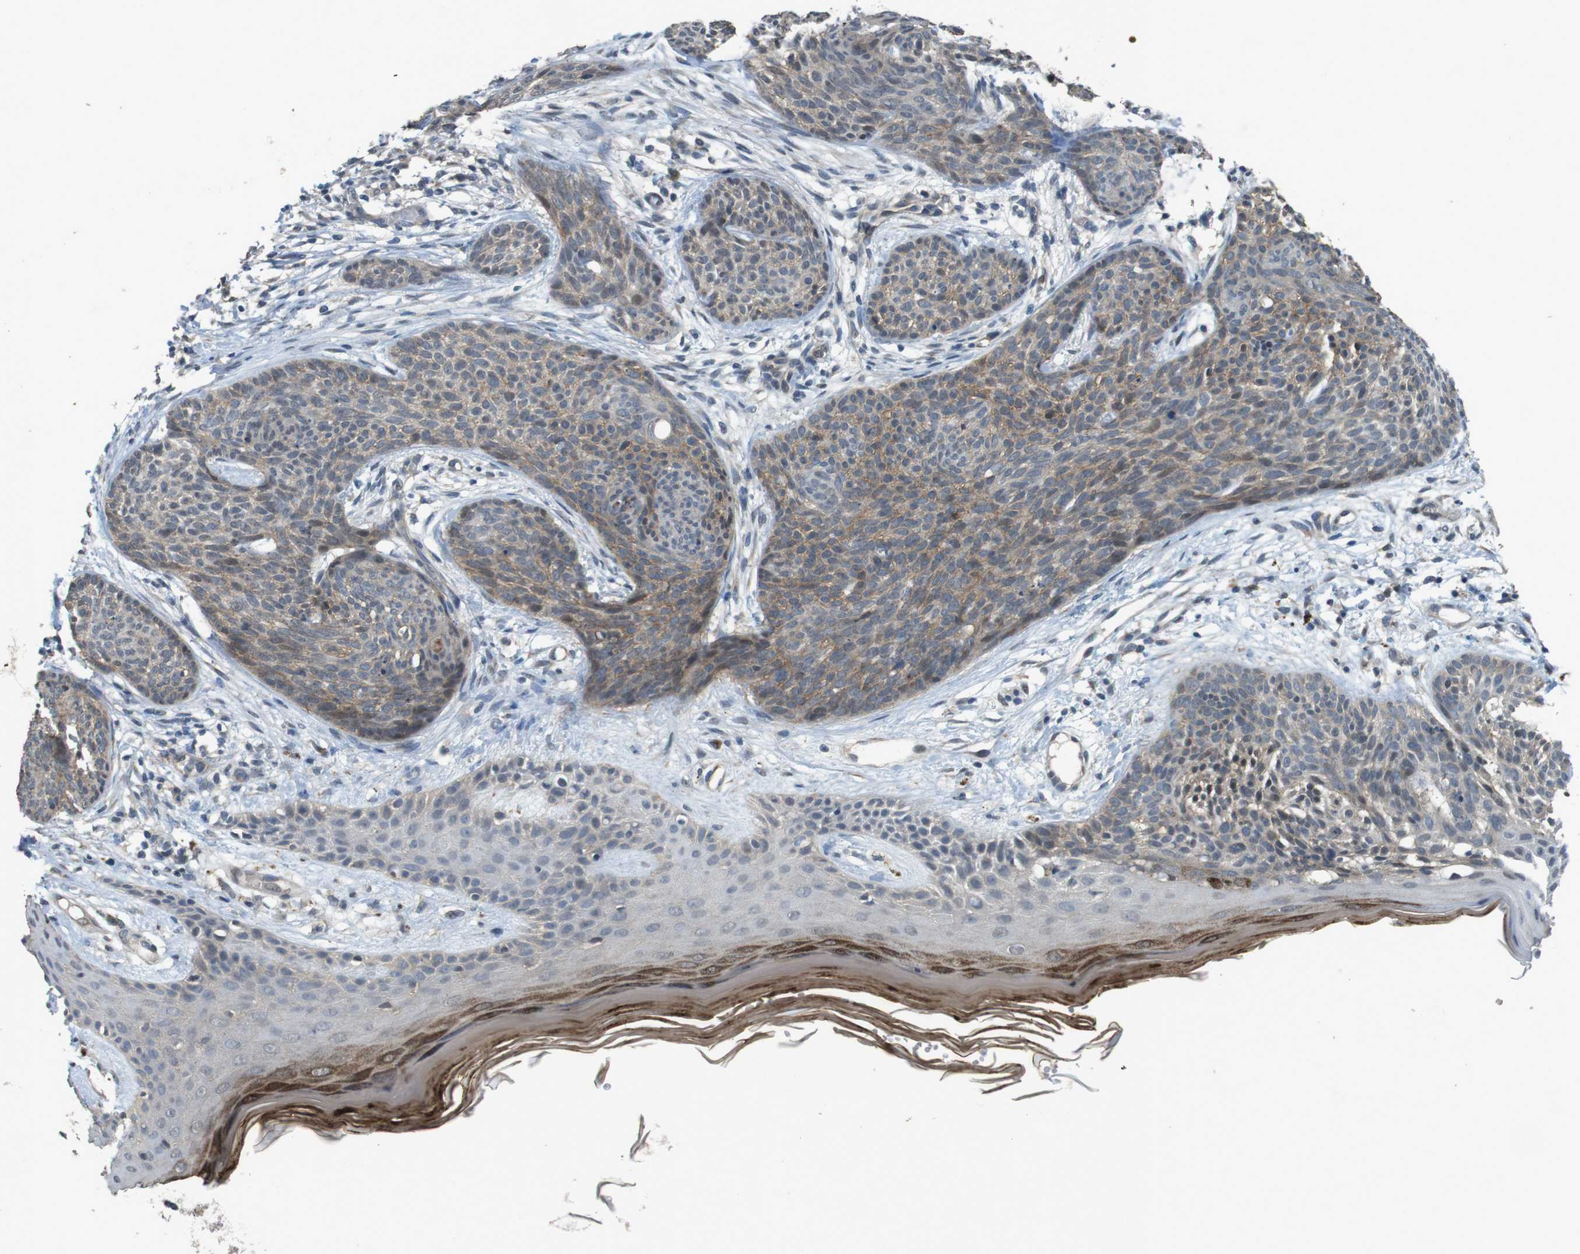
{"staining": {"intensity": "moderate", "quantity": ">75%", "location": "cytoplasmic/membranous"}, "tissue": "skin cancer", "cell_type": "Tumor cells", "image_type": "cancer", "snomed": [{"axis": "morphology", "description": "Basal cell carcinoma"}, {"axis": "topography", "description": "Skin"}], "caption": "Human basal cell carcinoma (skin) stained with a protein marker exhibits moderate staining in tumor cells.", "gene": "CLDN7", "patient": {"sex": "female", "age": 59}}